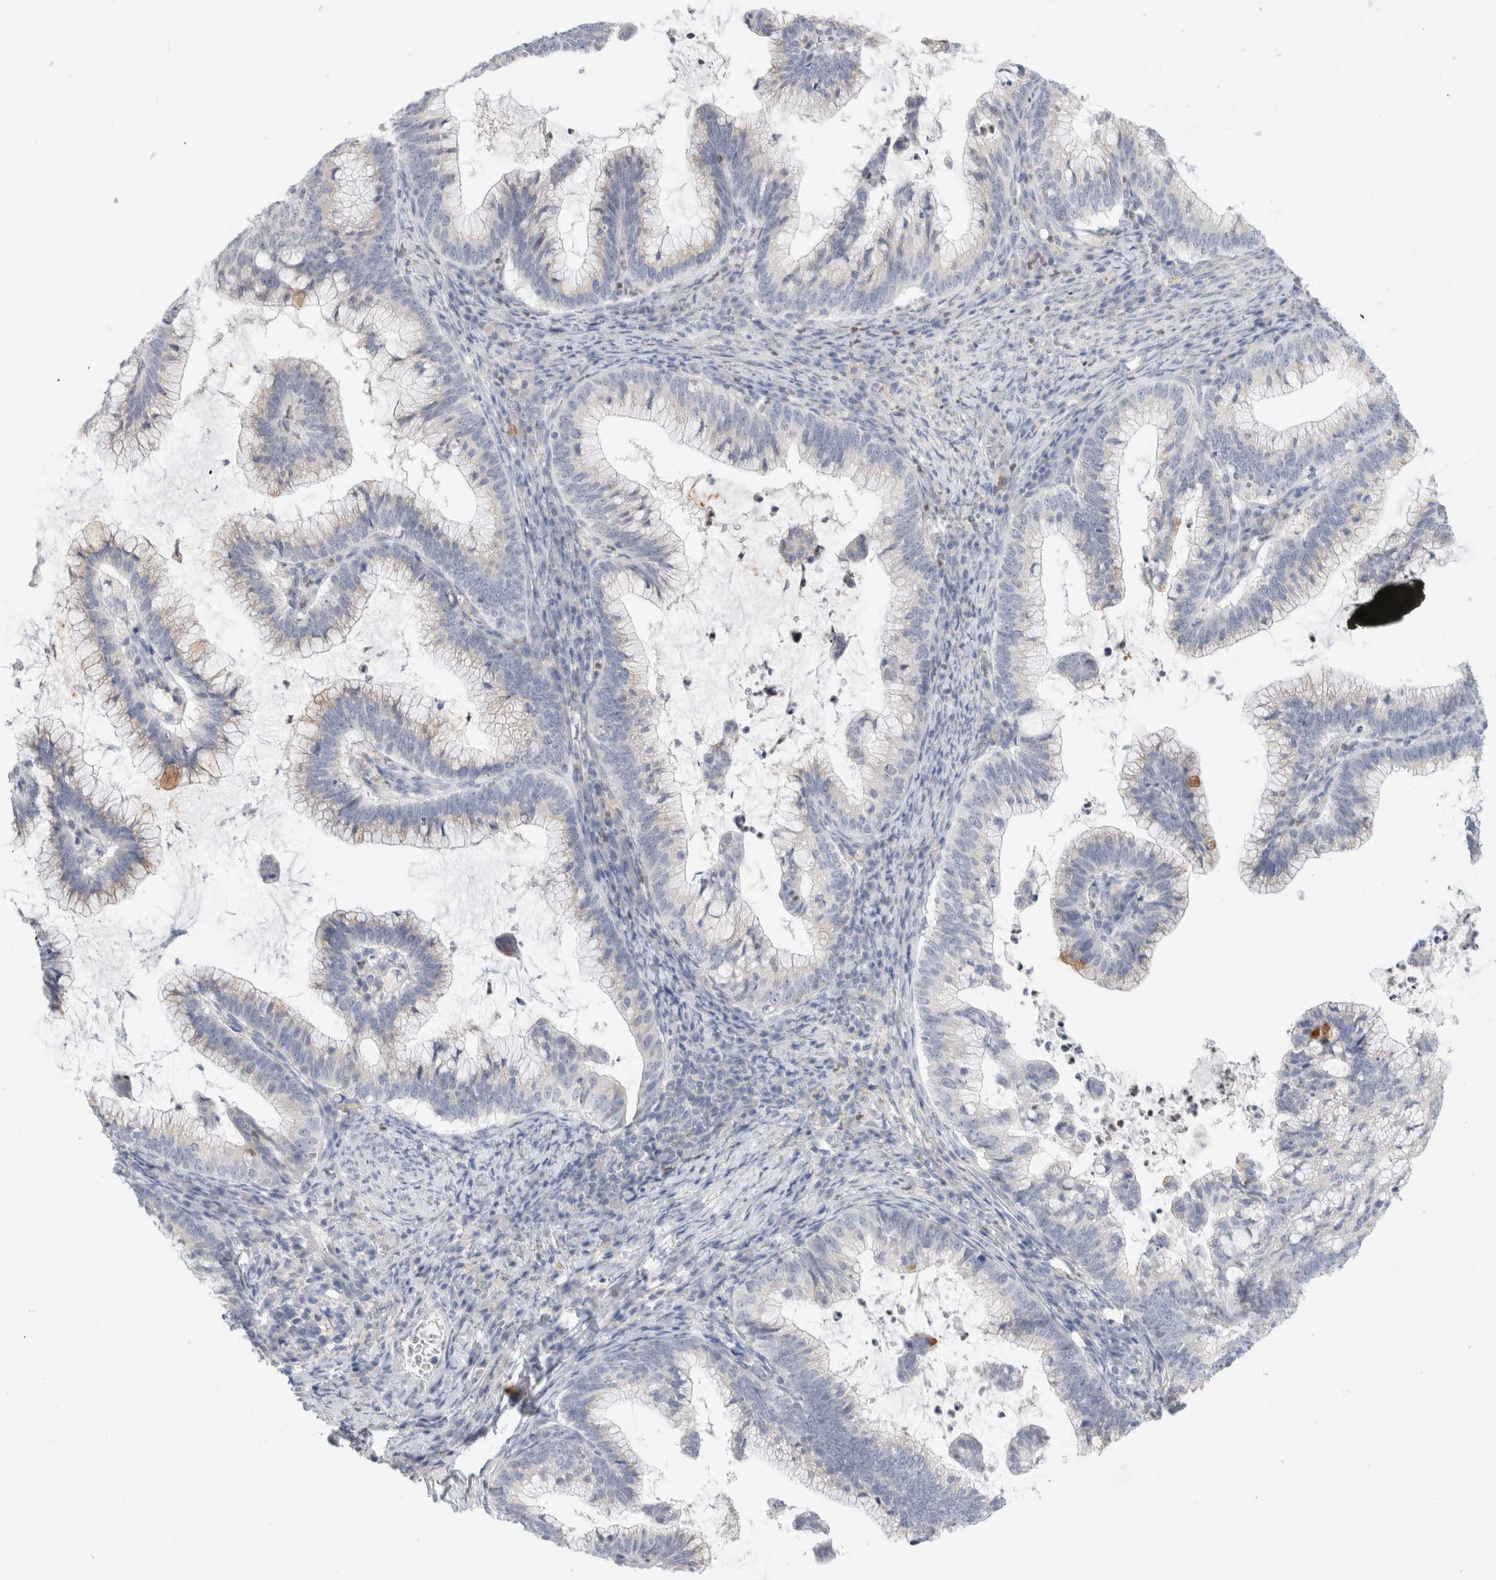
{"staining": {"intensity": "negative", "quantity": "none", "location": "none"}, "tissue": "cervical cancer", "cell_type": "Tumor cells", "image_type": "cancer", "snomed": [{"axis": "morphology", "description": "Adenocarcinoma, NOS"}, {"axis": "topography", "description": "Cervix"}], "caption": "A high-resolution micrograph shows IHC staining of cervical cancer (adenocarcinoma), which demonstrates no significant expression in tumor cells. (Brightfield microscopy of DAB immunohistochemistry (IHC) at high magnification).", "gene": "ADAM30", "patient": {"sex": "female", "age": 36}}